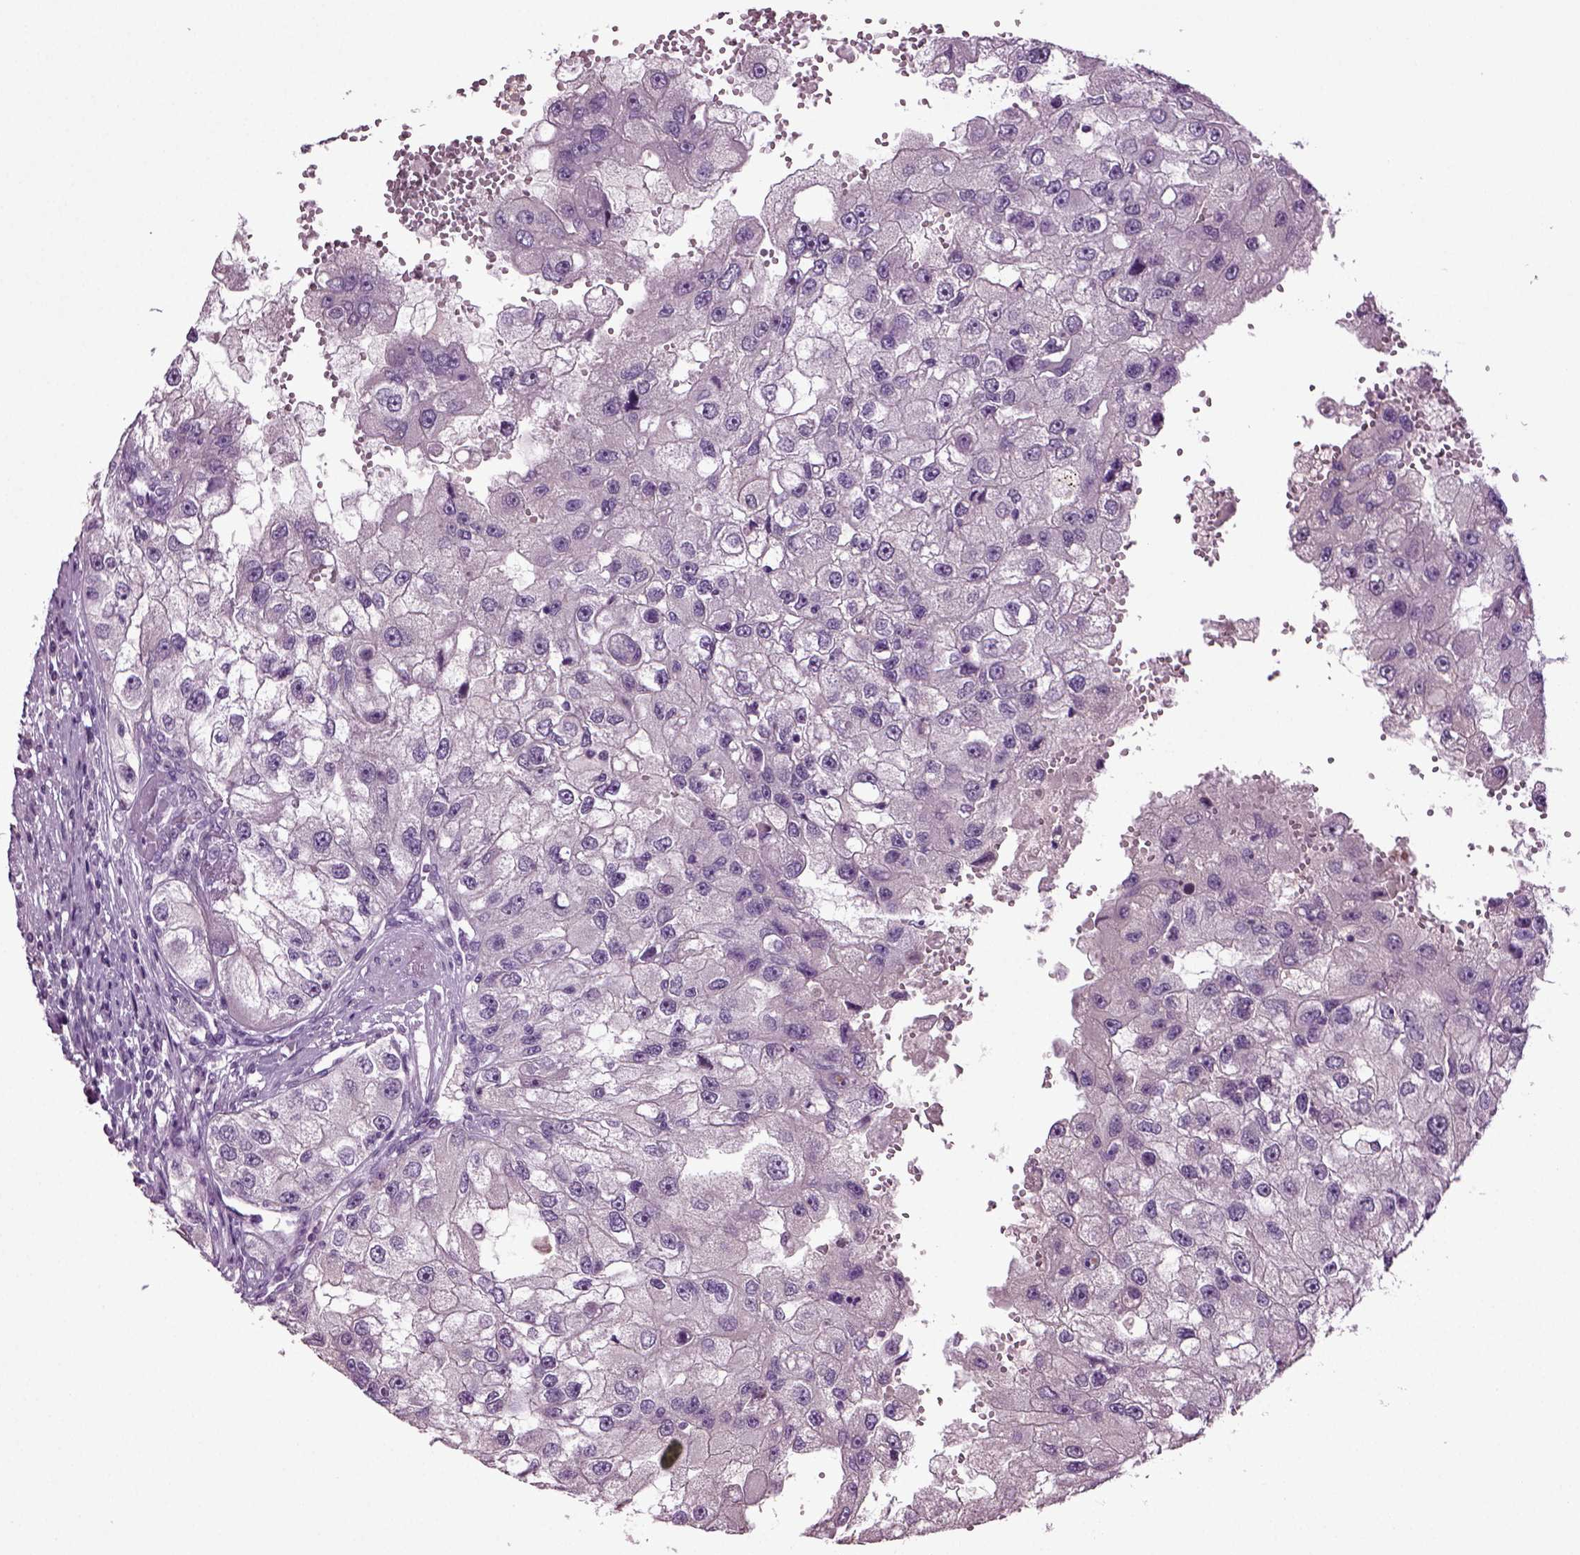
{"staining": {"intensity": "negative", "quantity": "none", "location": "none"}, "tissue": "renal cancer", "cell_type": "Tumor cells", "image_type": "cancer", "snomed": [{"axis": "morphology", "description": "Adenocarcinoma, NOS"}, {"axis": "topography", "description": "Kidney"}], "caption": "DAB (3,3'-diaminobenzidine) immunohistochemical staining of human adenocarcinoma (renal) exhibits no significant positivity in tumor cells. (Immunohistochemistry, brightfield microscopy, high magnification).", "gene": "FGF11", "patient": {"sex": "male", "age": 63}}